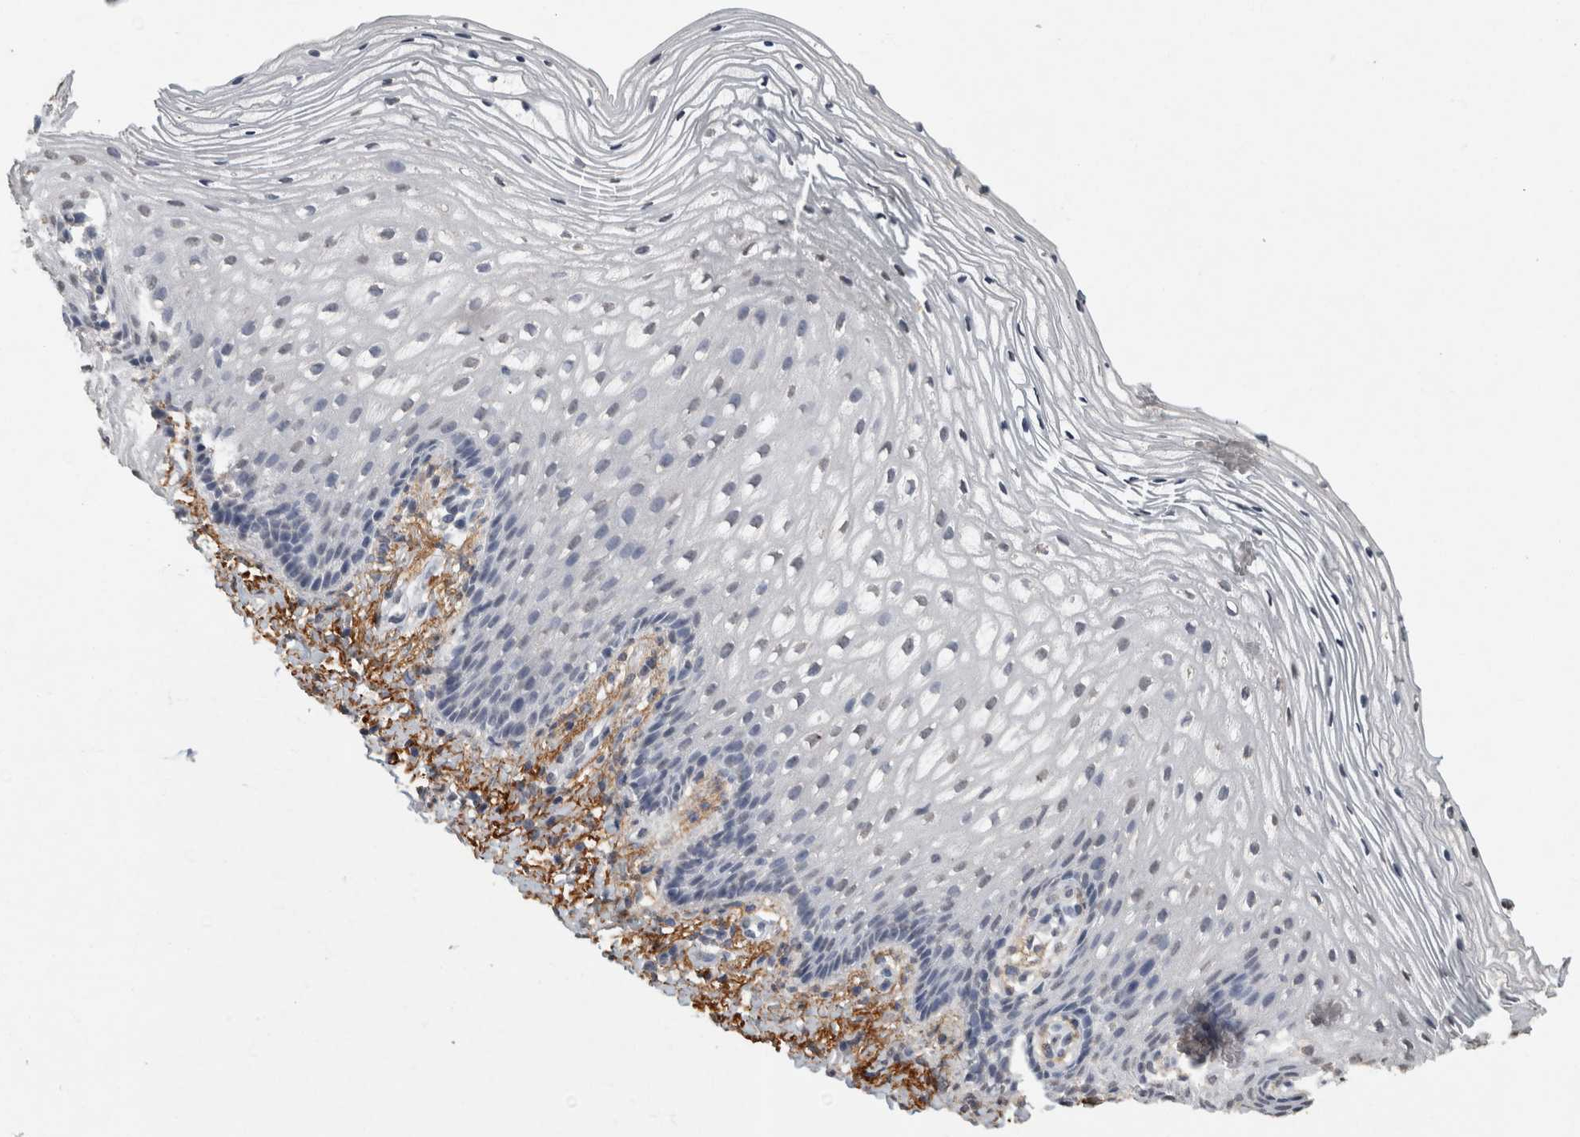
{"staining": {"intensity": "negative", "quantity": "none", "location": "none"}, "tissue": "vagina", "cell_type": "Squamous epithelial cells", "image_type": "normal", "snomed": [{"axis": "morphology", "description": "Normal tissue, NOS"}, {"axis": "topography", "description": "Vagina"}], "caption": "DAB immunohistochemical staining of benign vagina shows no significant expression in squamous epithelial cells. (DAB immunohistochemistry (IHC) visualized using brightfield microscopy, high magnification).", "gene": "LTBP1", "patient": {"sex": "female", "age": 60}}